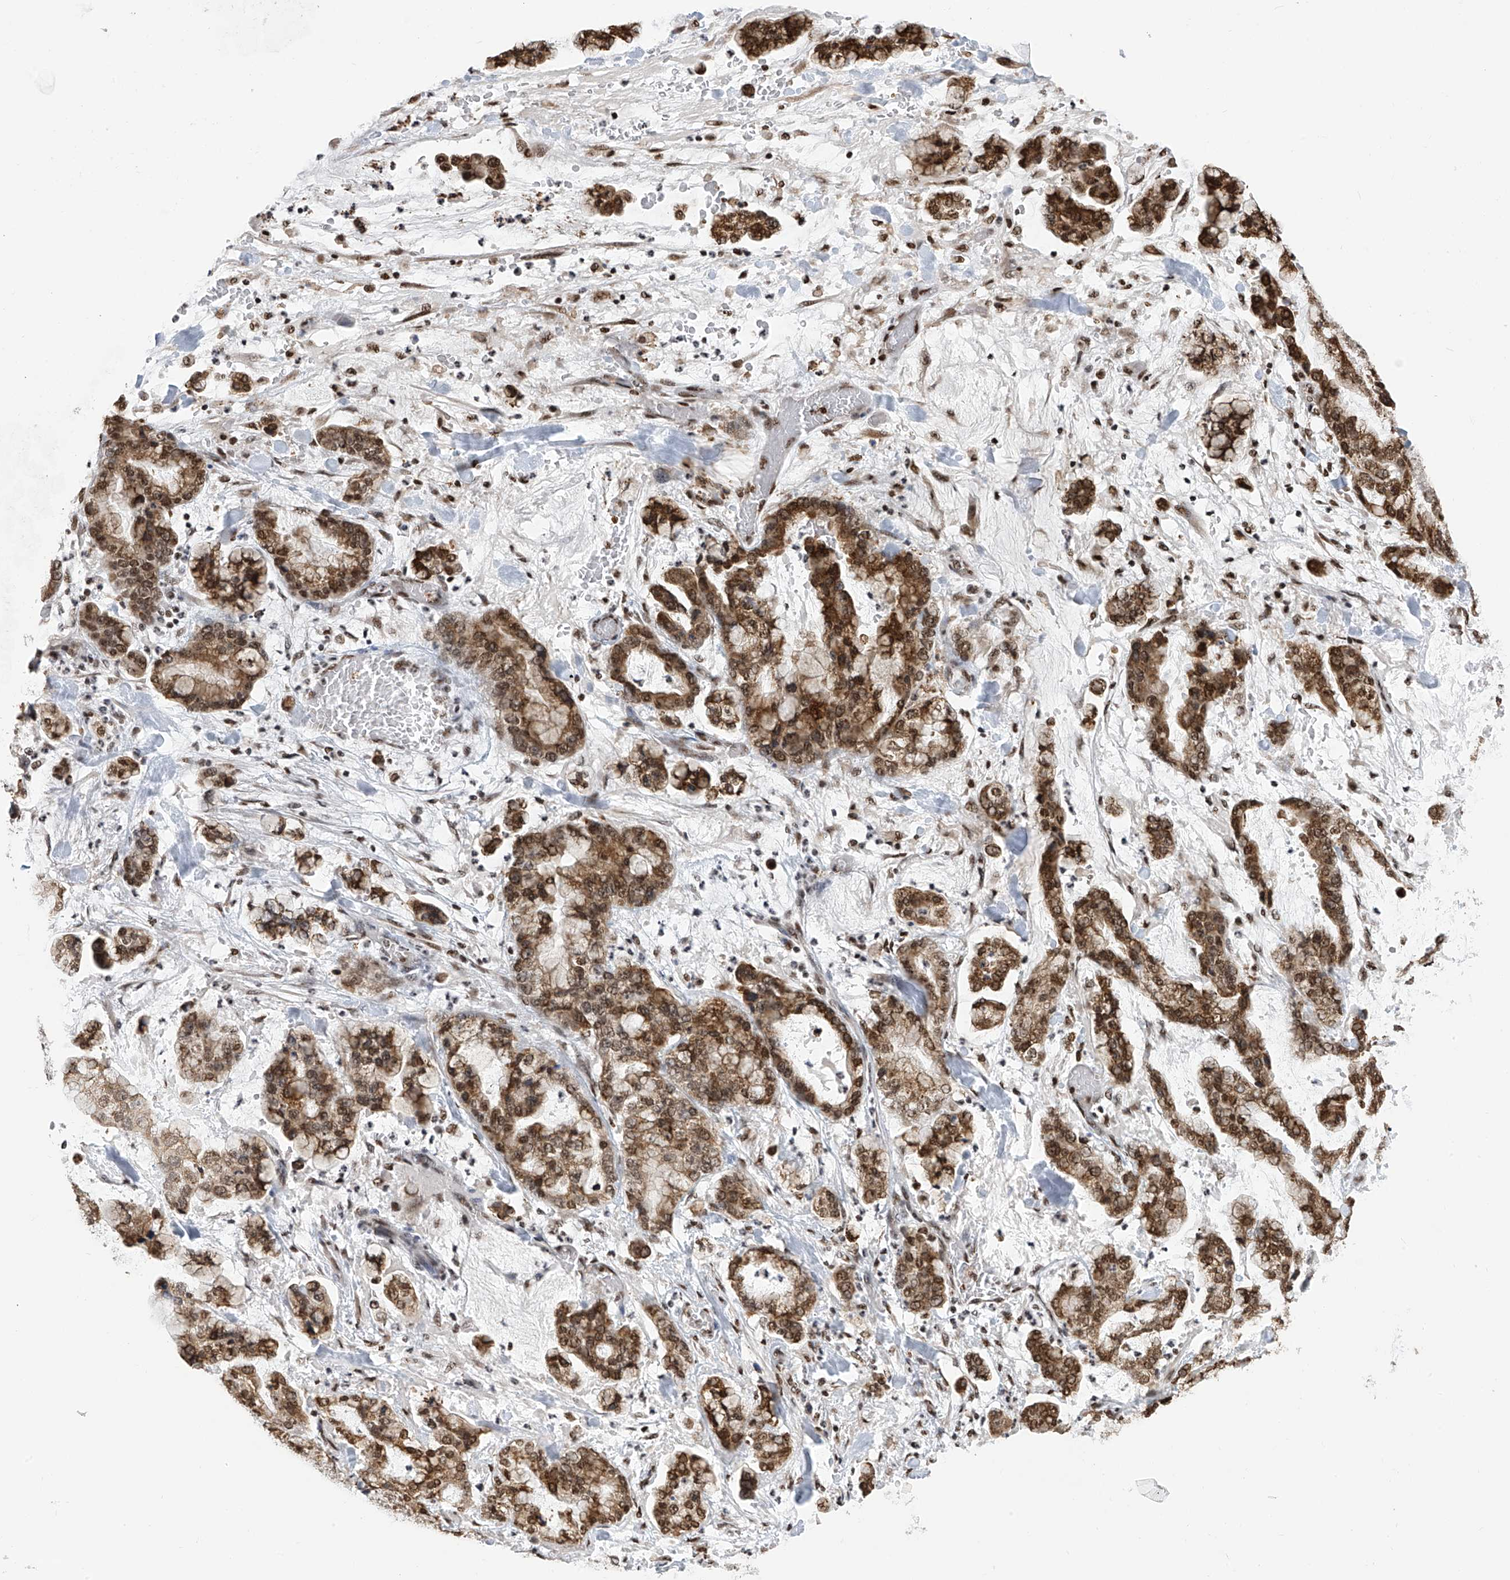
{"staining": {"intensity": "moderate", "quantity": ">75%", "location": "cytoplasmic/membranous,nuclear"}, "tissue": "stomach cancer", "cell_type": "Tumor cells", "image_type": "cancer", "snomed": [{"axis": "morphology", "description": "Normal tissue, NOS"}, {"axis": "morphology", "description": "Adenocarcinoma, NOS"}, {"axis": "topography", "description": "Stomach, upper"}, {"axis": "topography", "description": "Stomach"}], "caption": "Stomach cancer (adenocarcinoma) stained with a protein marker displays moderate staining in tumor cells.", "gene": "APLF", "patient": {"sex": "male", "age": 76}}